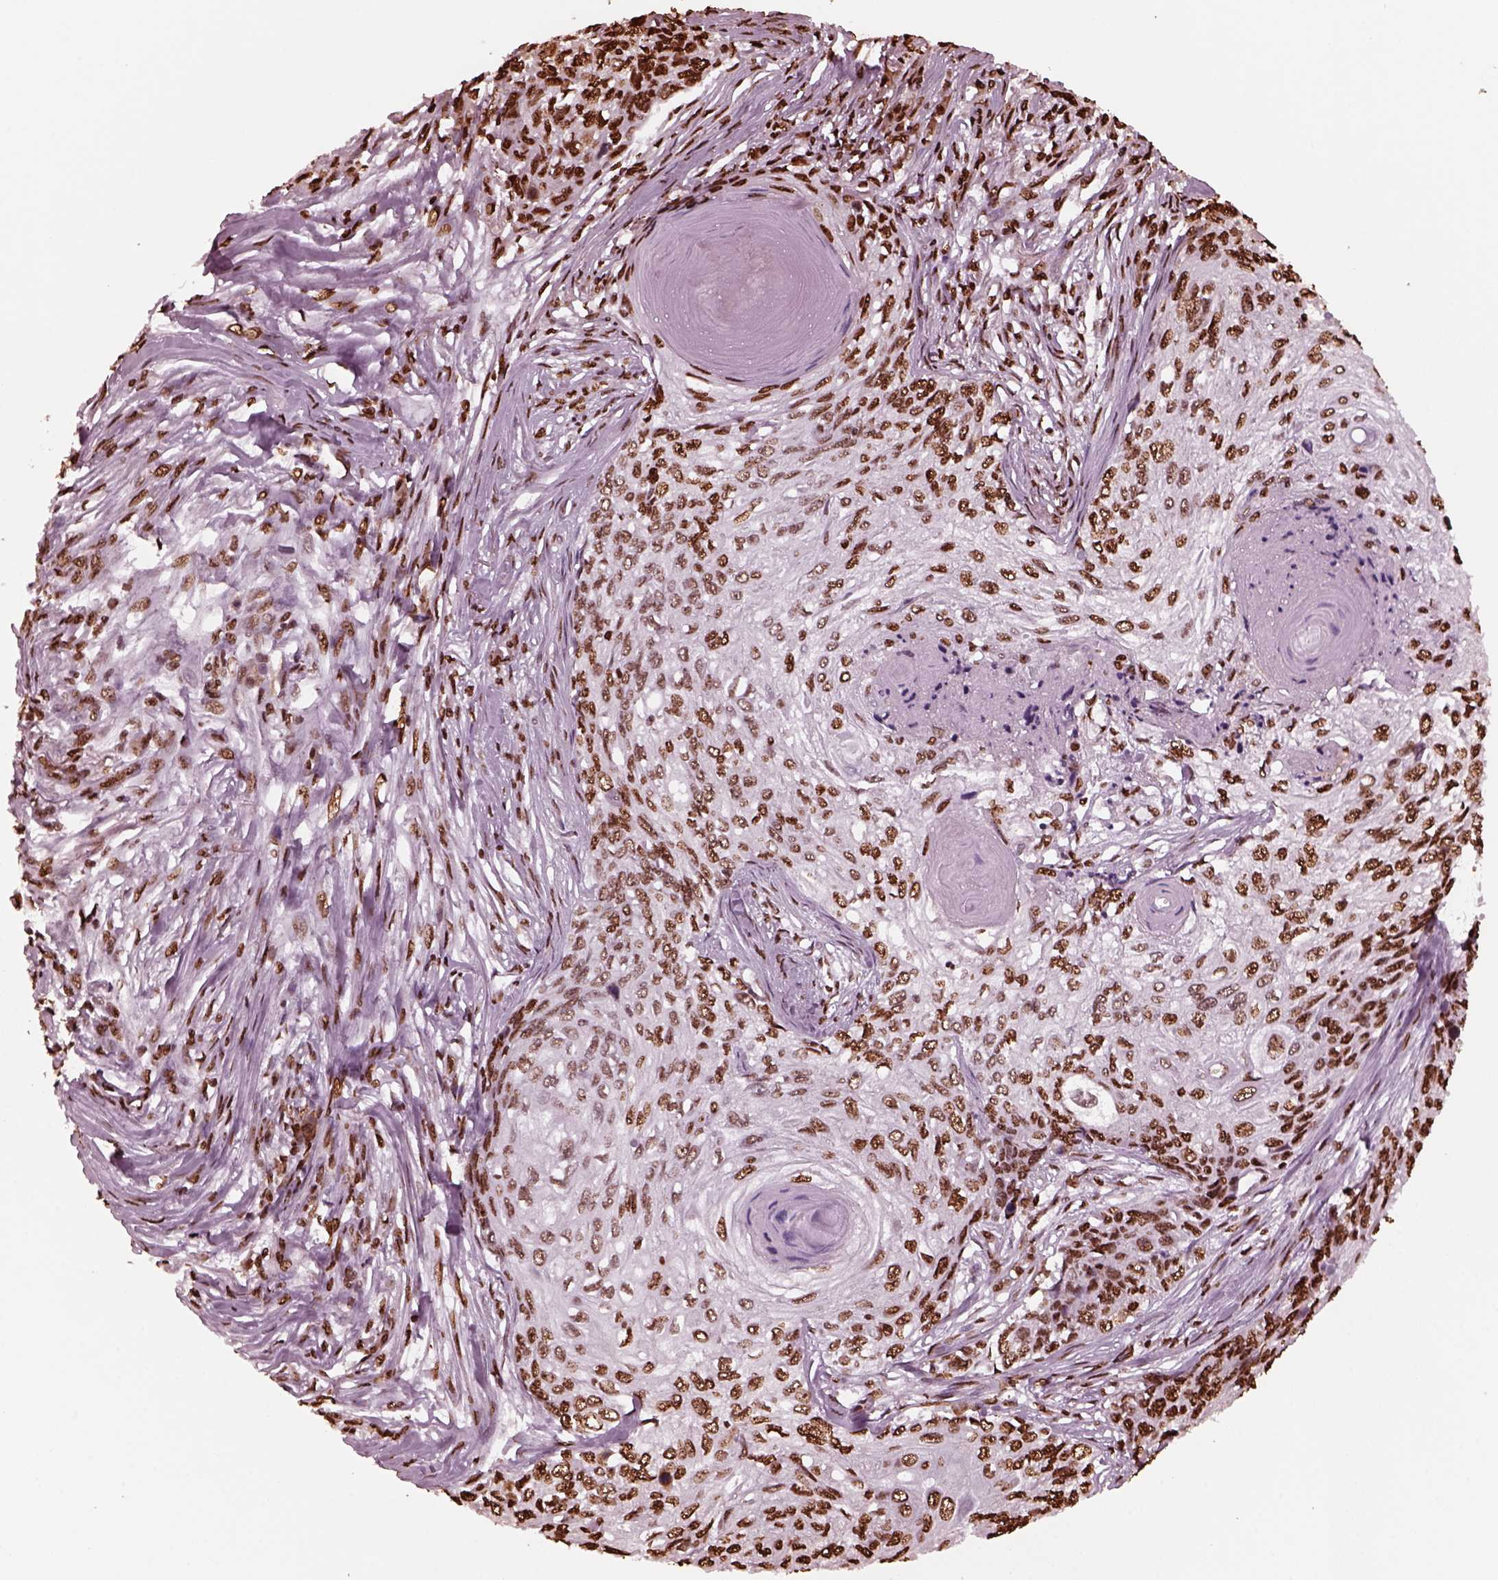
{"staining": {"intensity": "strong", "quantity": ">75%", "location": "nuclear"}, "tissue": "skin cancer", "cell_type": "Tumor cells", "image_type": "cancer", "snomed": [{"axis": "morphology", "description": "Squamous cell carcinoma, NOS"}, {"axis": "topography", "description": "Skin"}], "caption": "Human skin cancer stained with a protein marker displays strong staining in tumor cells.", "gene": "NSD1", "patient": {"sex": "male", "age": 92}}